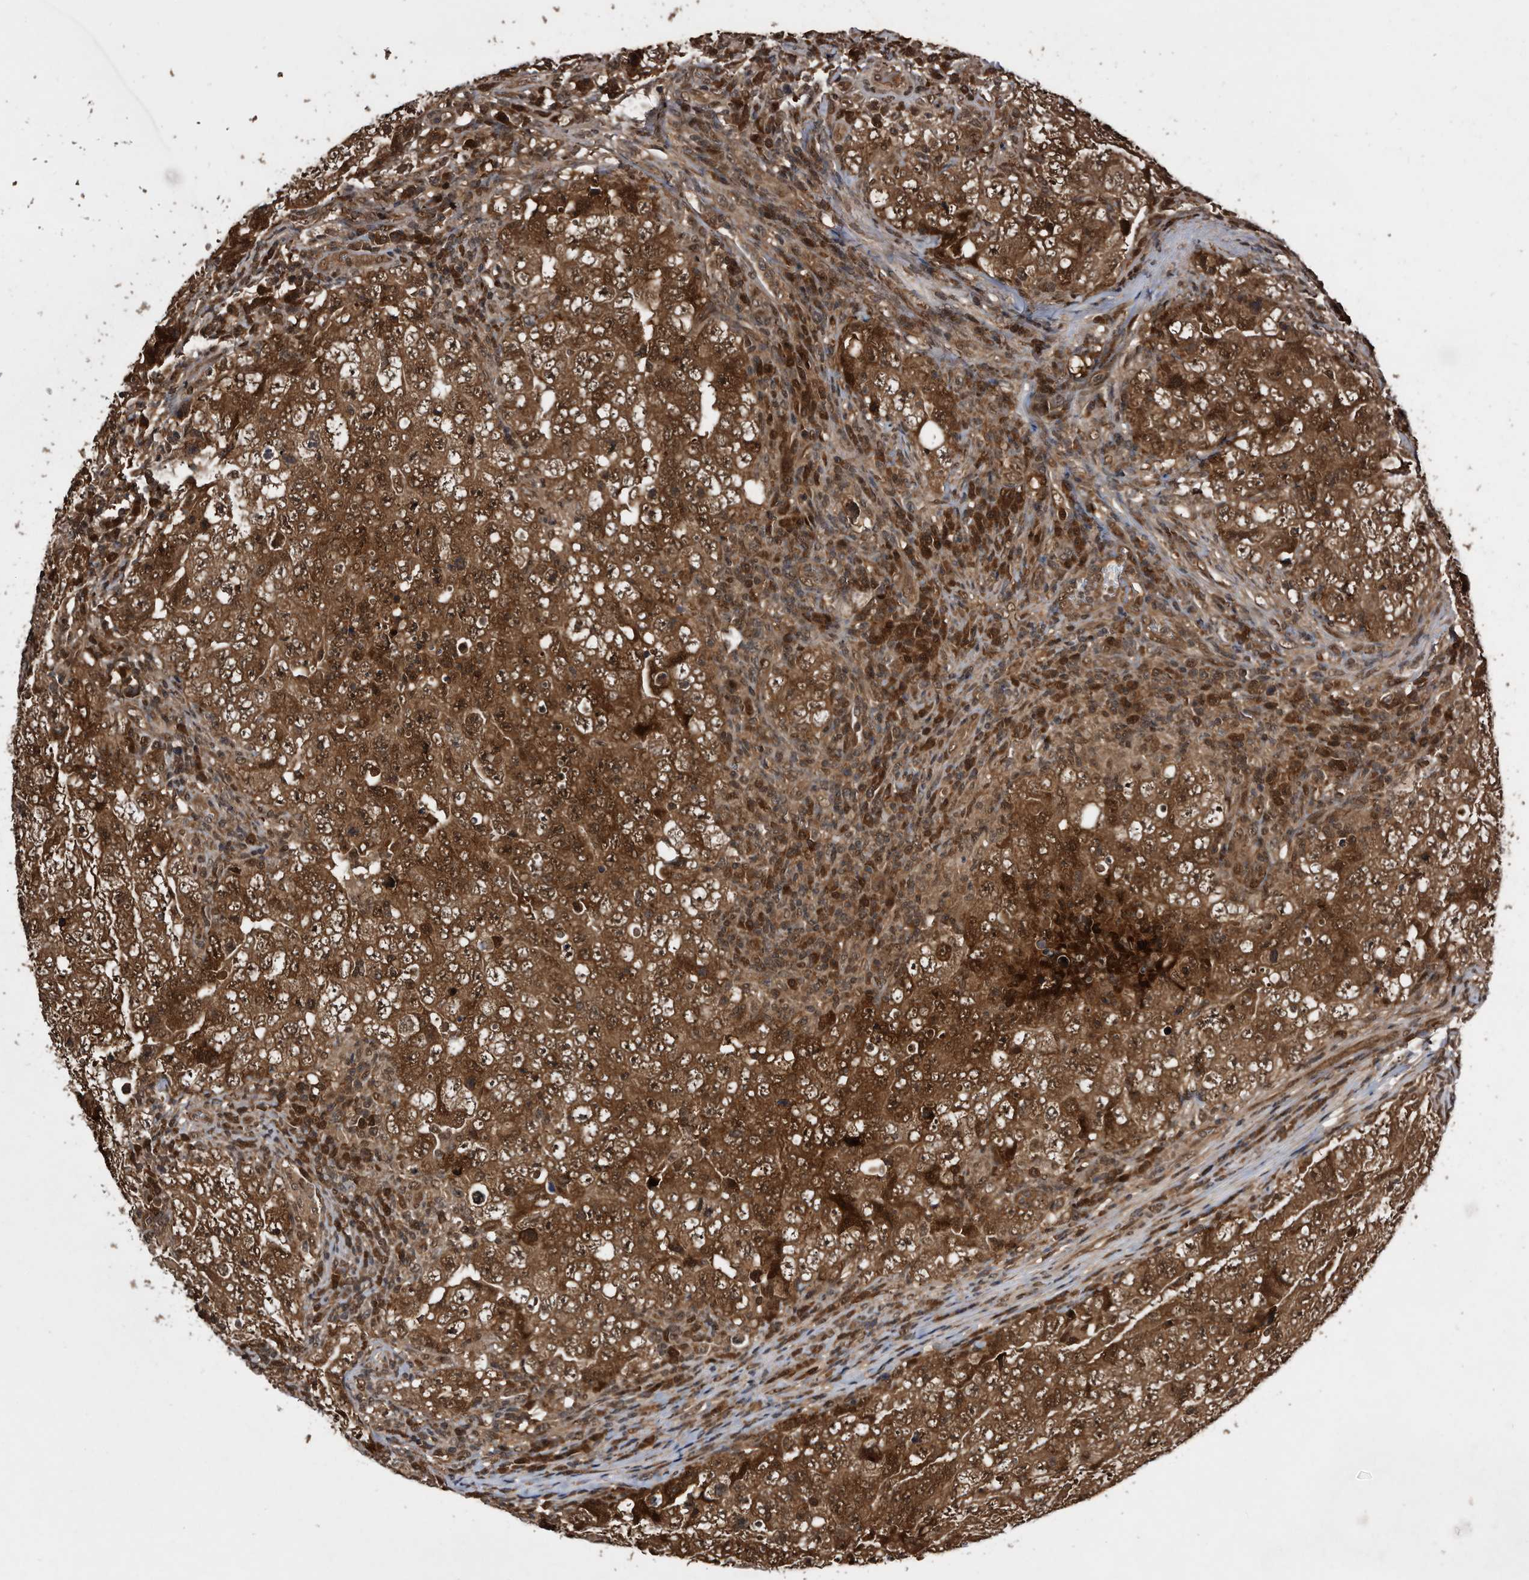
{"staining": {"intensity": "strong", "quantity": ">75%", "location": "cytoplasmic/membranous,nuclear"}, "tissue": "testis cancer", "cell_type": "Tumor cells", "image_type": "cancer", "snomed": [{"axis": "morphology", "description": "Carcinoma, Embryonal, NOS"}, {"axis": "topography", "description": "Testis"}], "caption": "DAB (3,3'-diaminobenzidine) immunohistochemical staining of human testis embryonal carcinoma demonstrates strong cytoplasmic/membranous and nuclear protein staining in about >75% of tumor cells.", "gene": "RAD23B", "patient": {"sex": "male", "age": 26}}